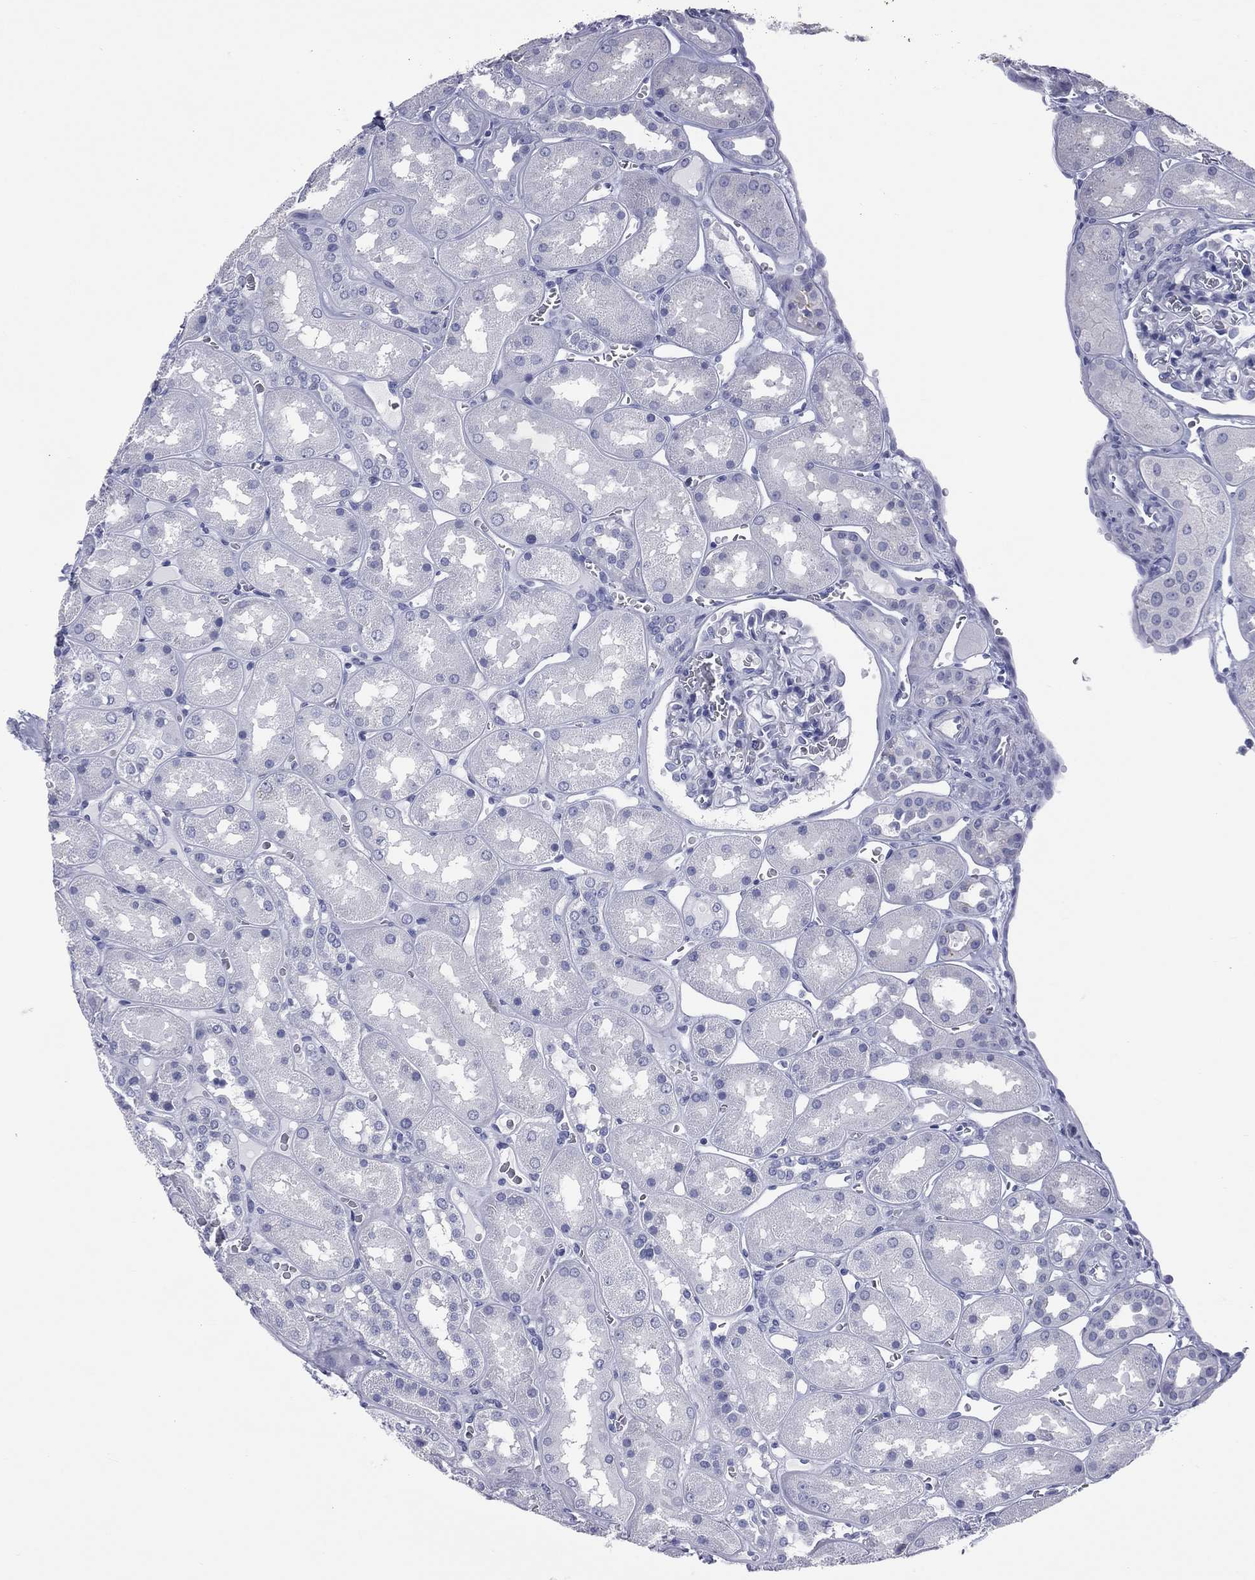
{"staining": {"intensity": "negative", "quantity": "none", "location": "none"}, "tissue": "kidney", "cell_type": "Cells in glomeruli", "image_type": "normal", "snomed": [{"axis": "morphology", "description": "Normal tissue, NOS"}, {"axis": "topography", "description": "Kidney"}], "caption": "This image is of normal kidney stained with immunohistochemistry (IHC) to label a protein in brown with the nuclei are counter-stained blue. There is no positivity in cells in glomeruli.", "gene": "MLN", "patient": {"sex": "male", "age": 73}}